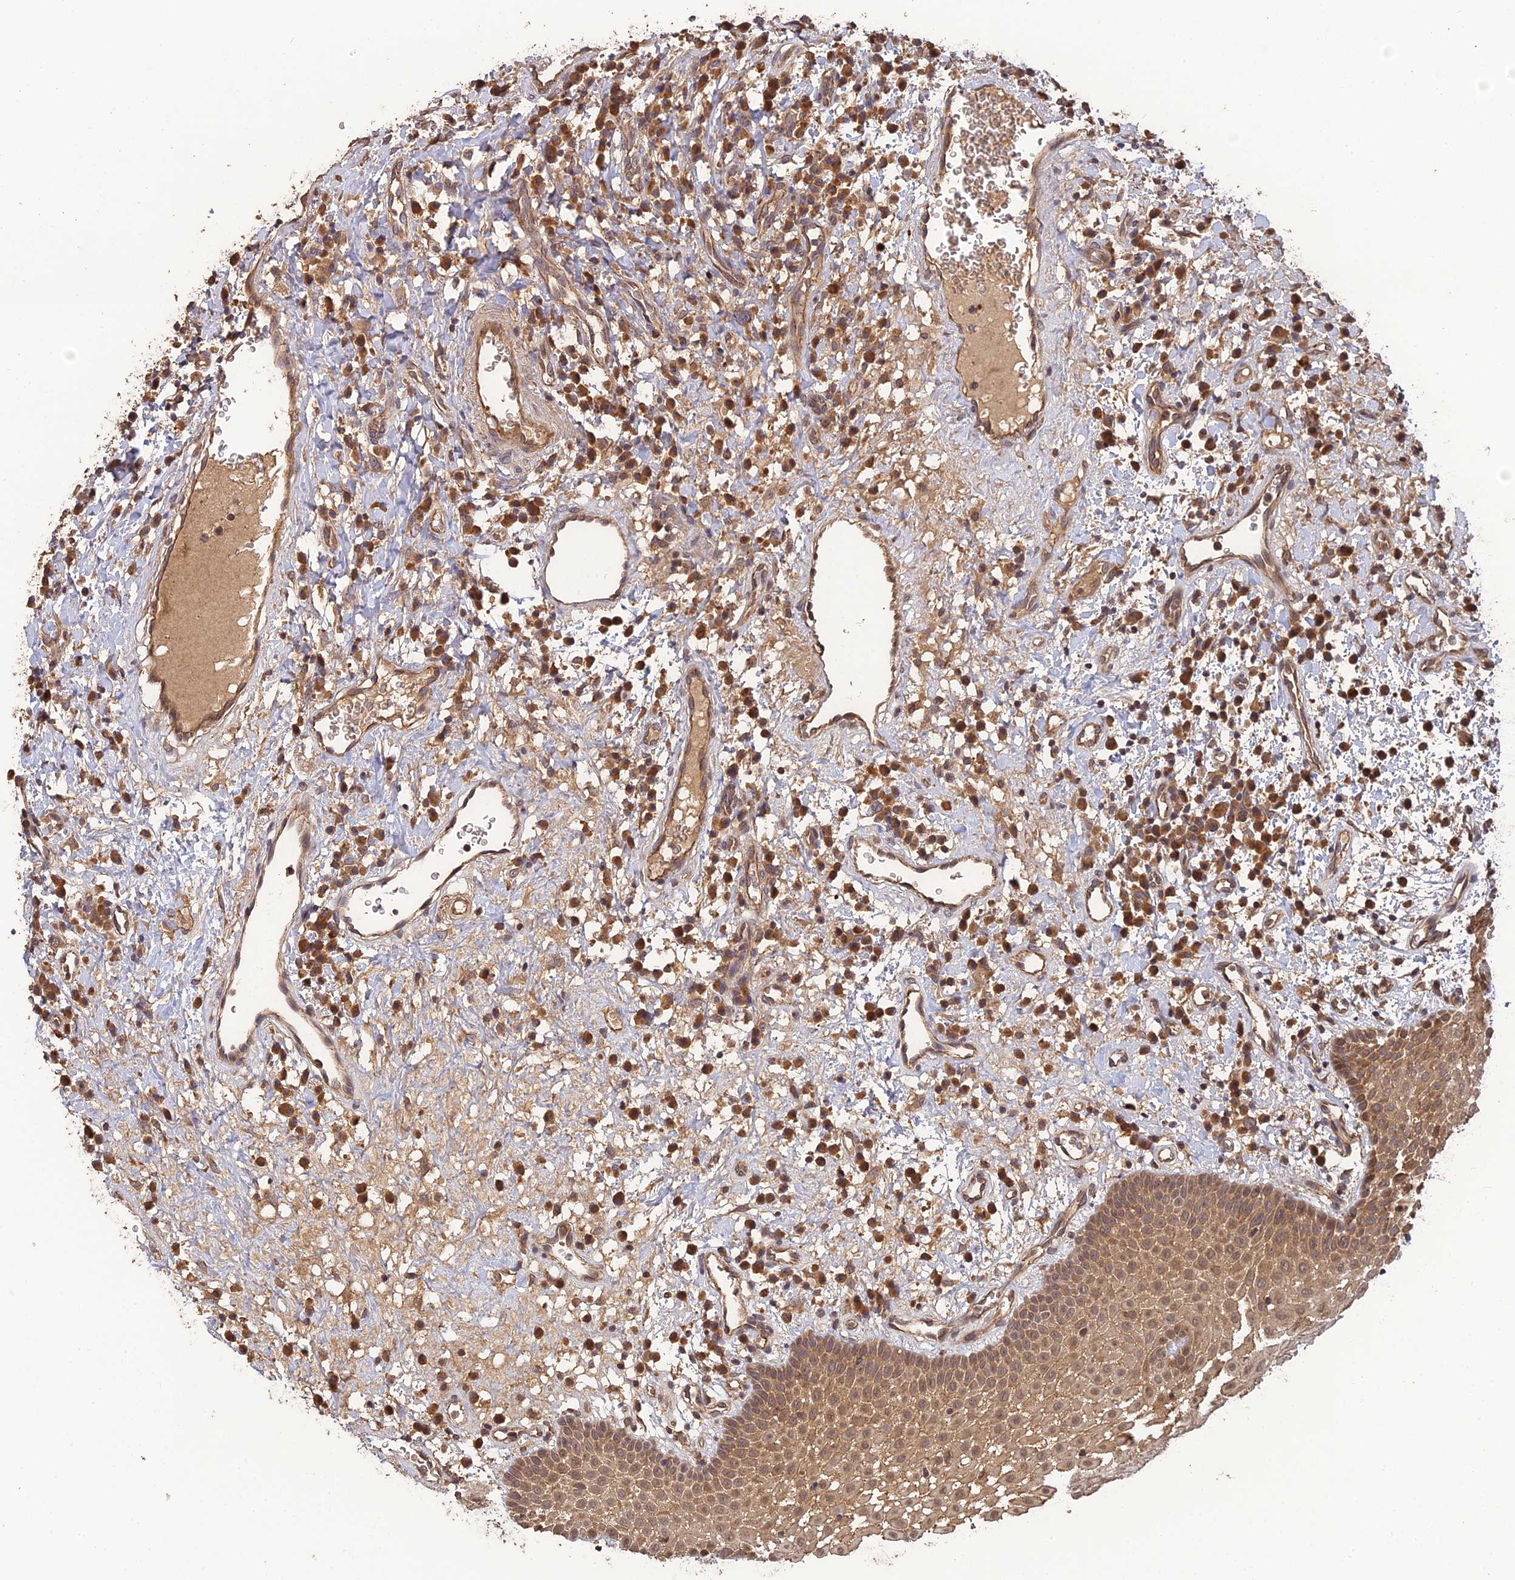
{"staining": {"intensity": "moderate", "quantity": ">75%", "location": "cytoplasmic/membranous"}, "tissue": "oral mucosa", "cell_type": "Squamous epithelial cells", "image_type": "normal", "snomed": [{"axis": "morphology", "description": "Normal tissue, NOS"}, {"axis": "topography", "description": "Oral tissue"}], "caption": "Immunohistochemical staining of normal human oral mucosa displays >75% levels of moderate cytoplasmic/membranous protein positivity in approximately >75% of squamous epithelial cells.", "gene": "ARHGAP40", "patient": {"sex": "male", "age": 74}}